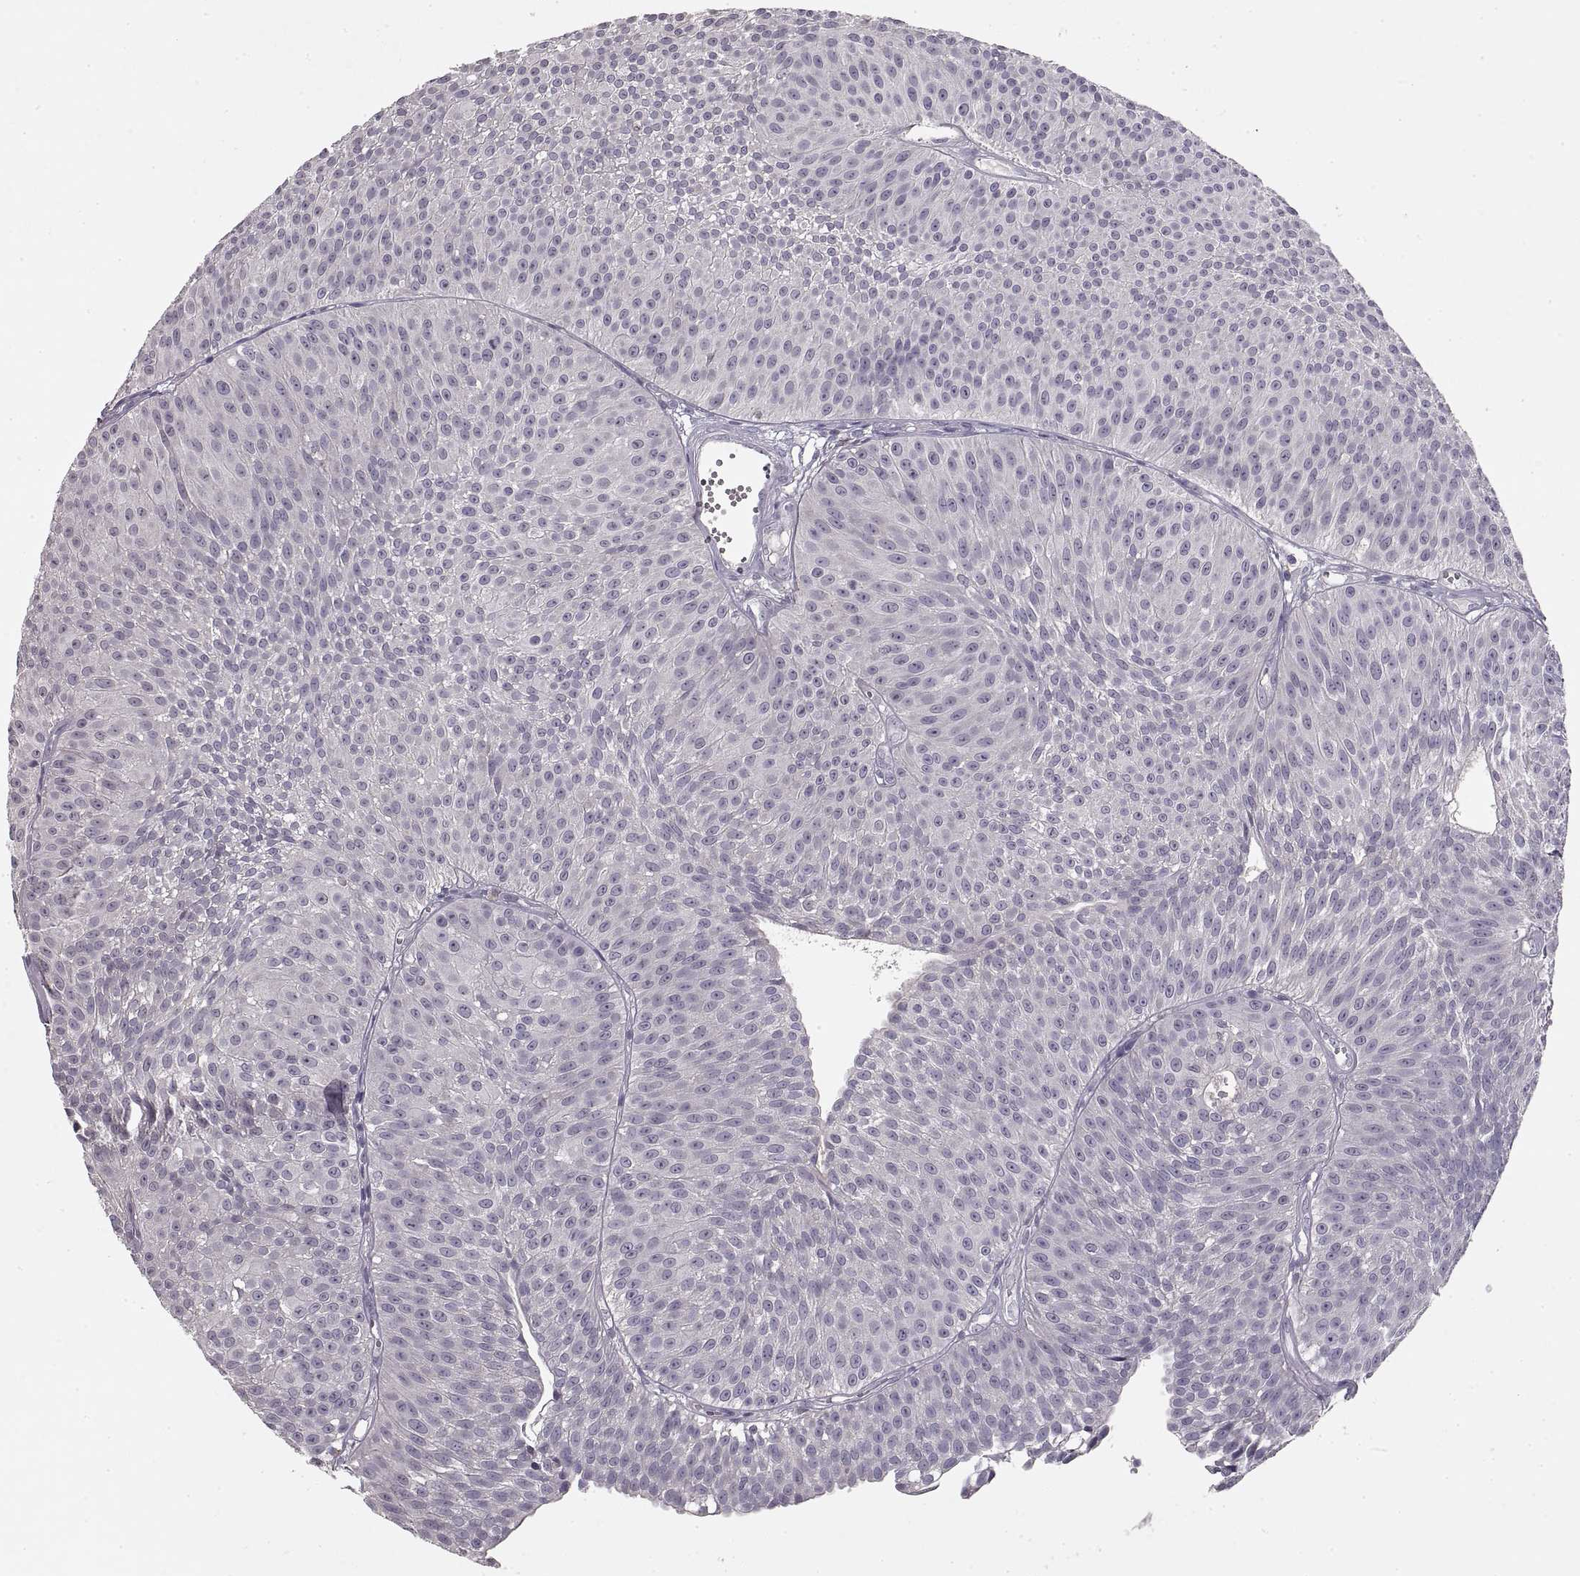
{"staining": {"intensity": "negative", "quantity": "none", "location": "none"}, "tissue": "urothelial cancer", "cell_type": "Tumor cells", "image_type": "cancer", "snomed": [{"axis": "morphology", "description": "Urothelial carcinoma, Low grade"}, {"axis": "topography", "description": "Urinary bladder"}], "caption": "Immunohistochemistry of human low-grade urothelial carcinoma displays no expression in tumor cells.", "gene": "ADAM11", "patient": {"sex": "male", "age": 63}}